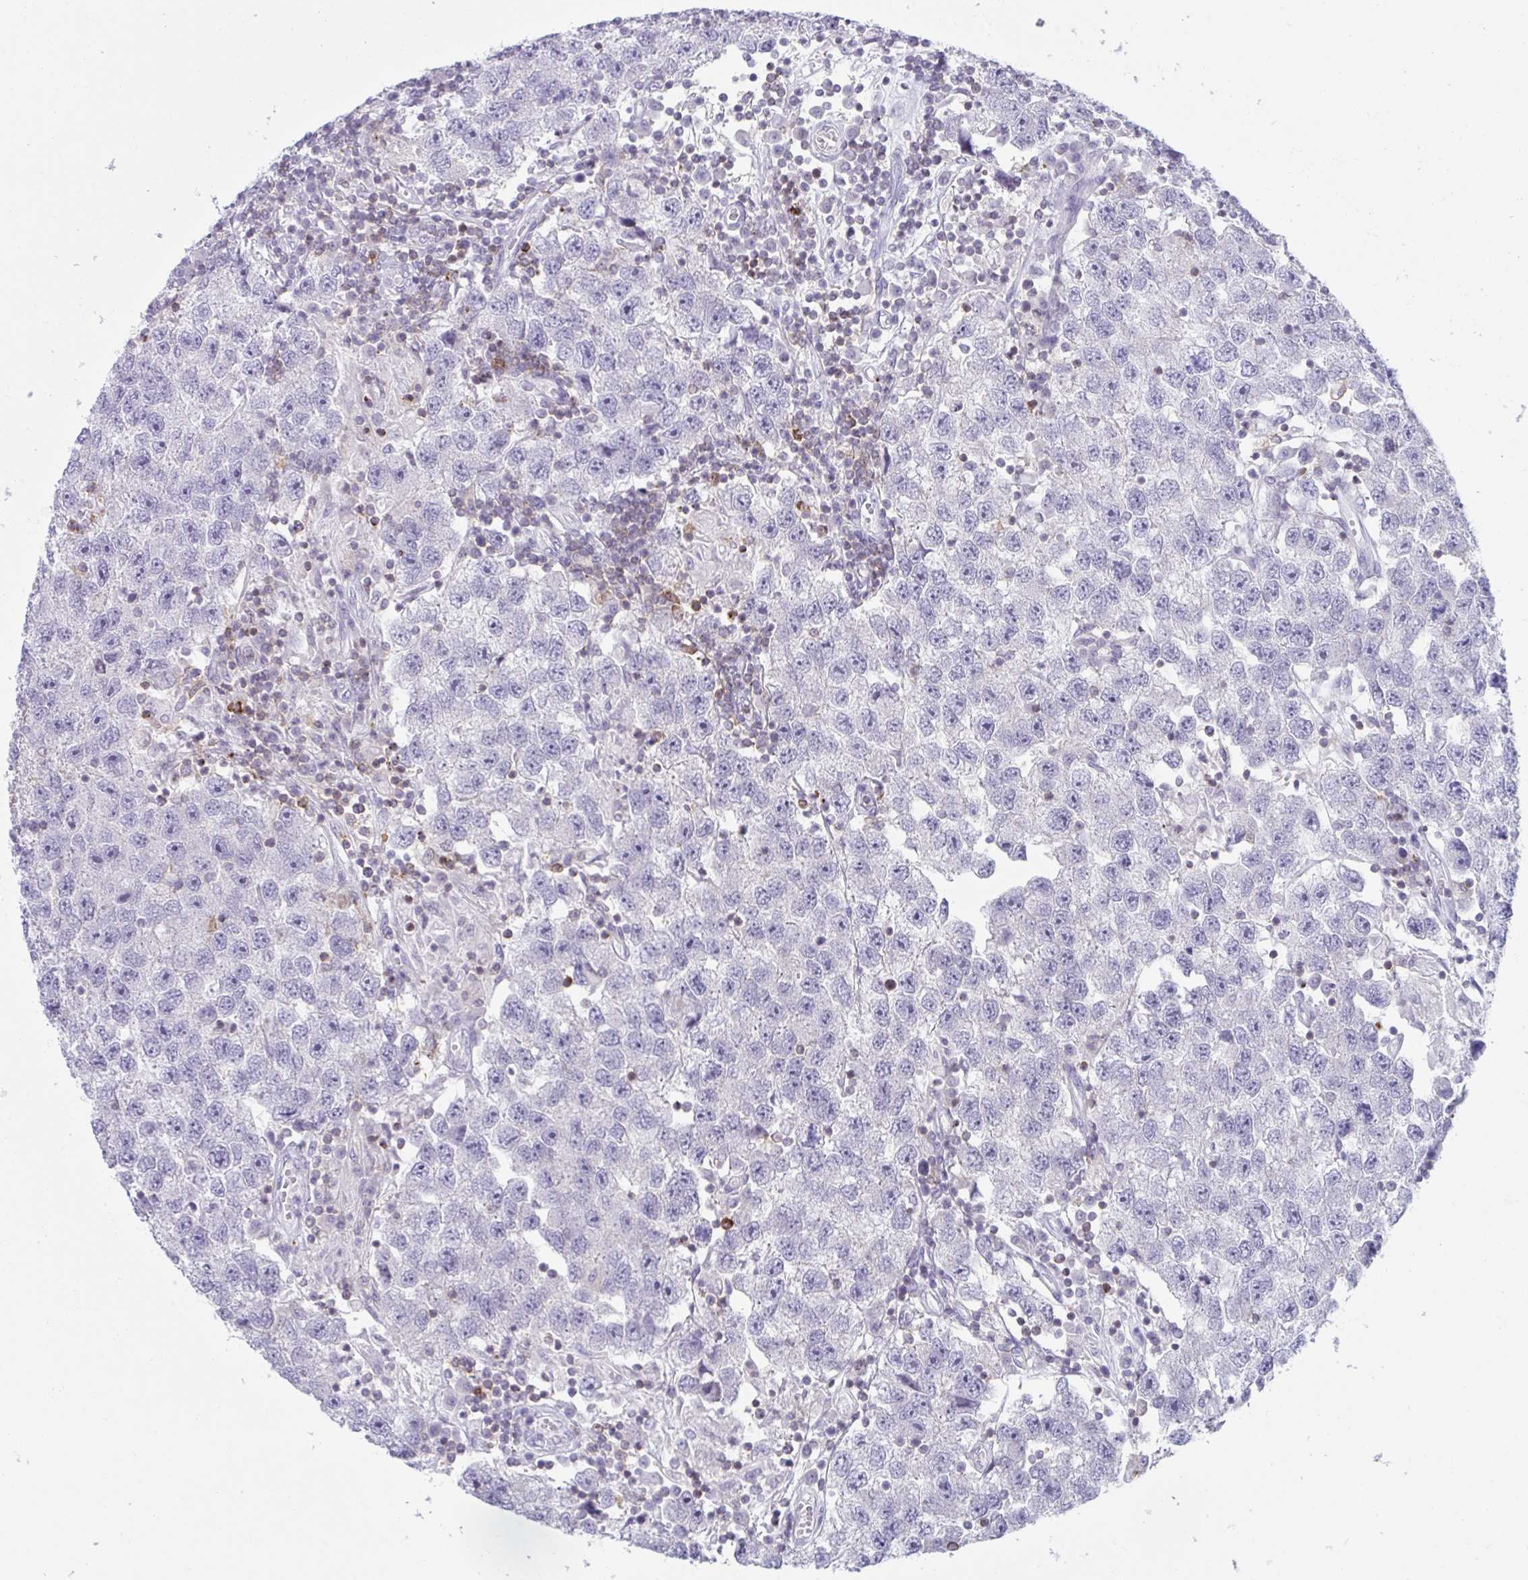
{"staining": {"intensity": "negative", "quantity": "none", "location": "none"}, "tissue": "testis cancer", "cell_type": "Tumor cells", "image_type": "cancer", "snomed": [{"axis": "morphology", "description": "Seminoma, NOS"}, {"axis": "topography", "description": "Testis"}], "caption": "An immunohistochemistry (IHC) image of testis seminoma is shown. There is no staining in tumor cells of testis seminoma.", "gene": "DISP2", "patient": {"sex": "male", "age": 26}}